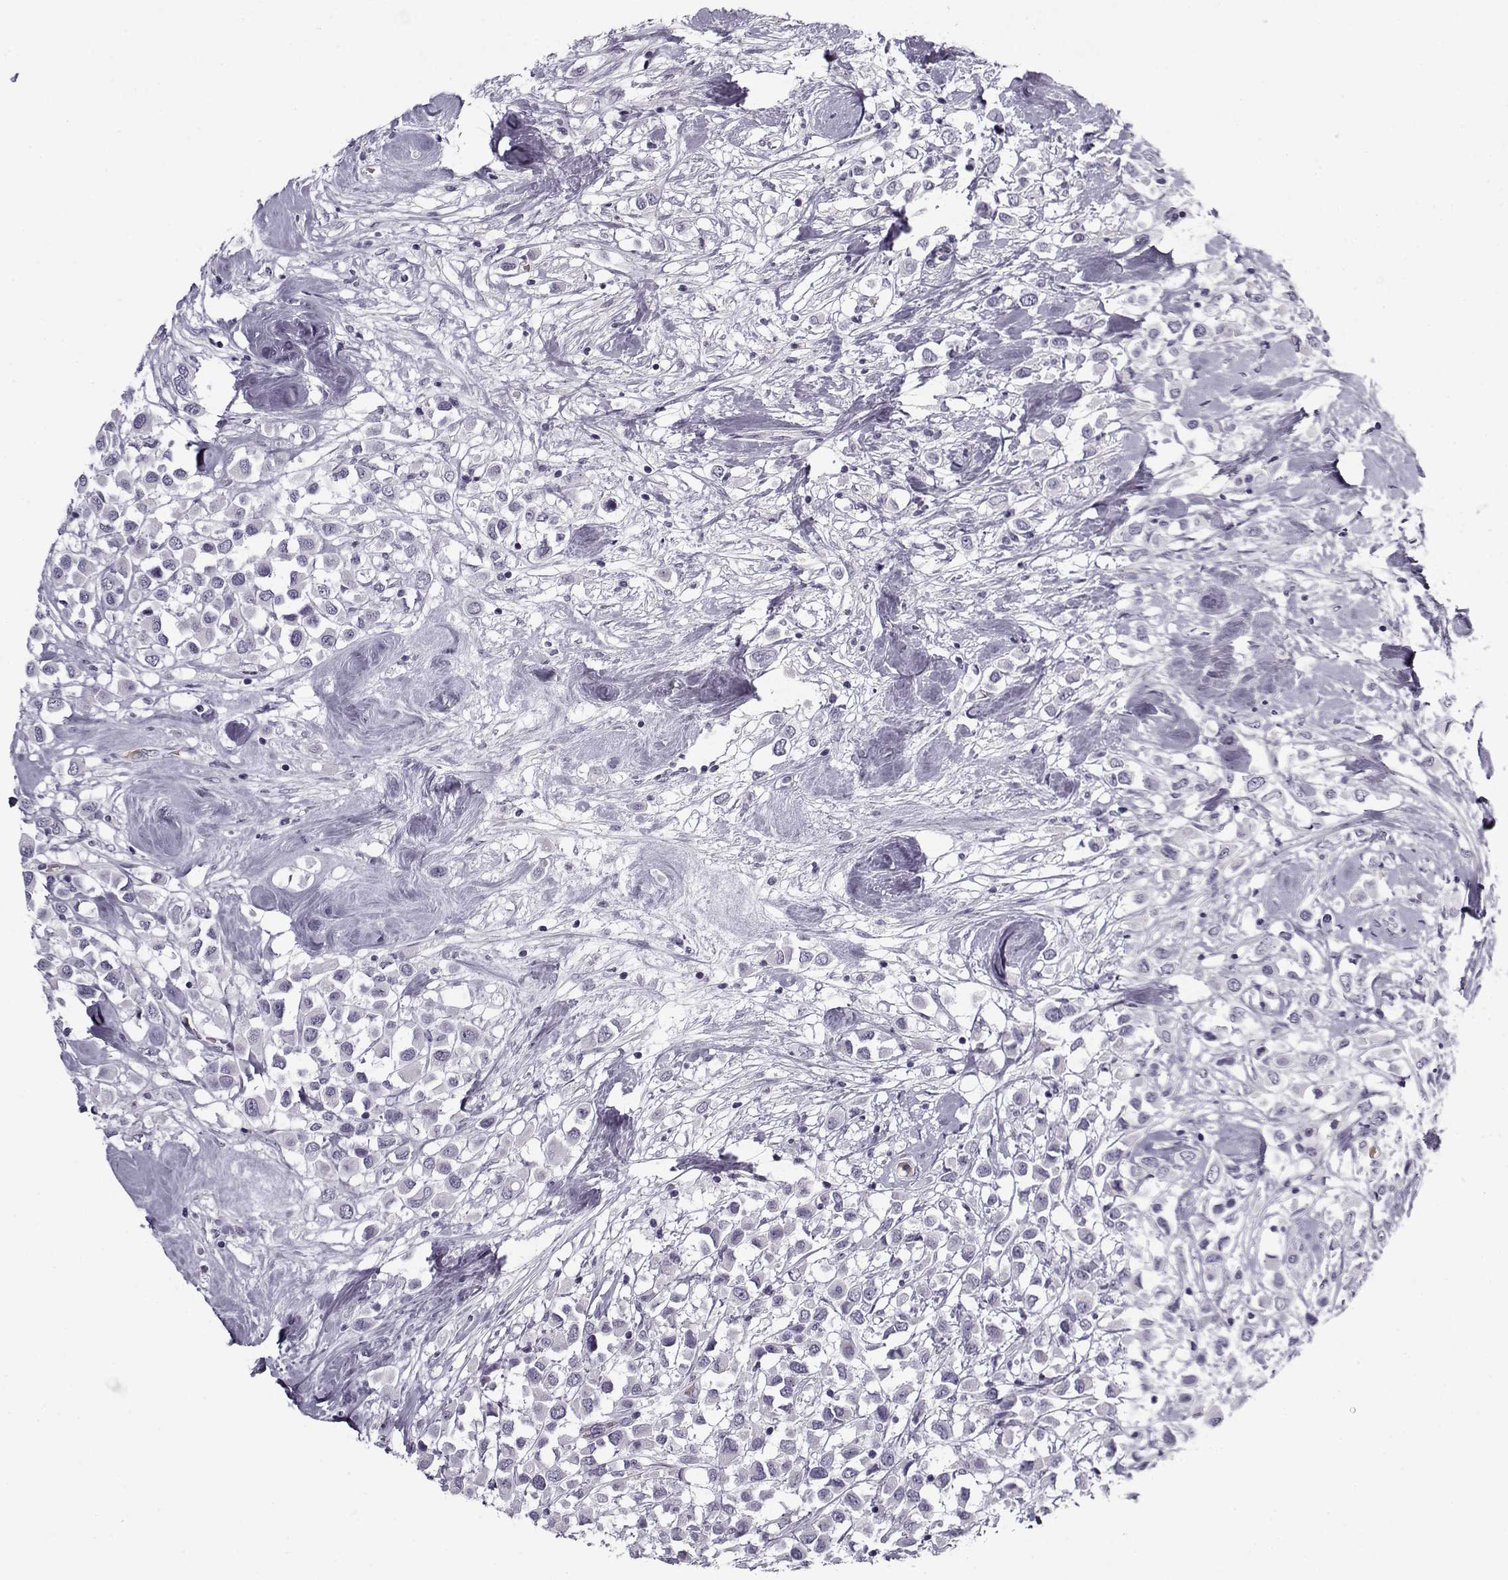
{"staining": {"intensity": "negative", "quantity": "none", "location": "none"}, "tissue": "breast cancer", "cell_type": "Tumor cells", "image_type": "cancer", "snomed": [{"axis": "morphology", "description": "Duct carcinoma"}, {"axis": "topography", "description": "Breast"}], "caption": "The IHC histopathology image has no significant expression in tumor cells of infiltrating ductal carcinoma (breast) tissue.", "gene": "SNCA", "patient": {"sex": "female", "age": 61}}